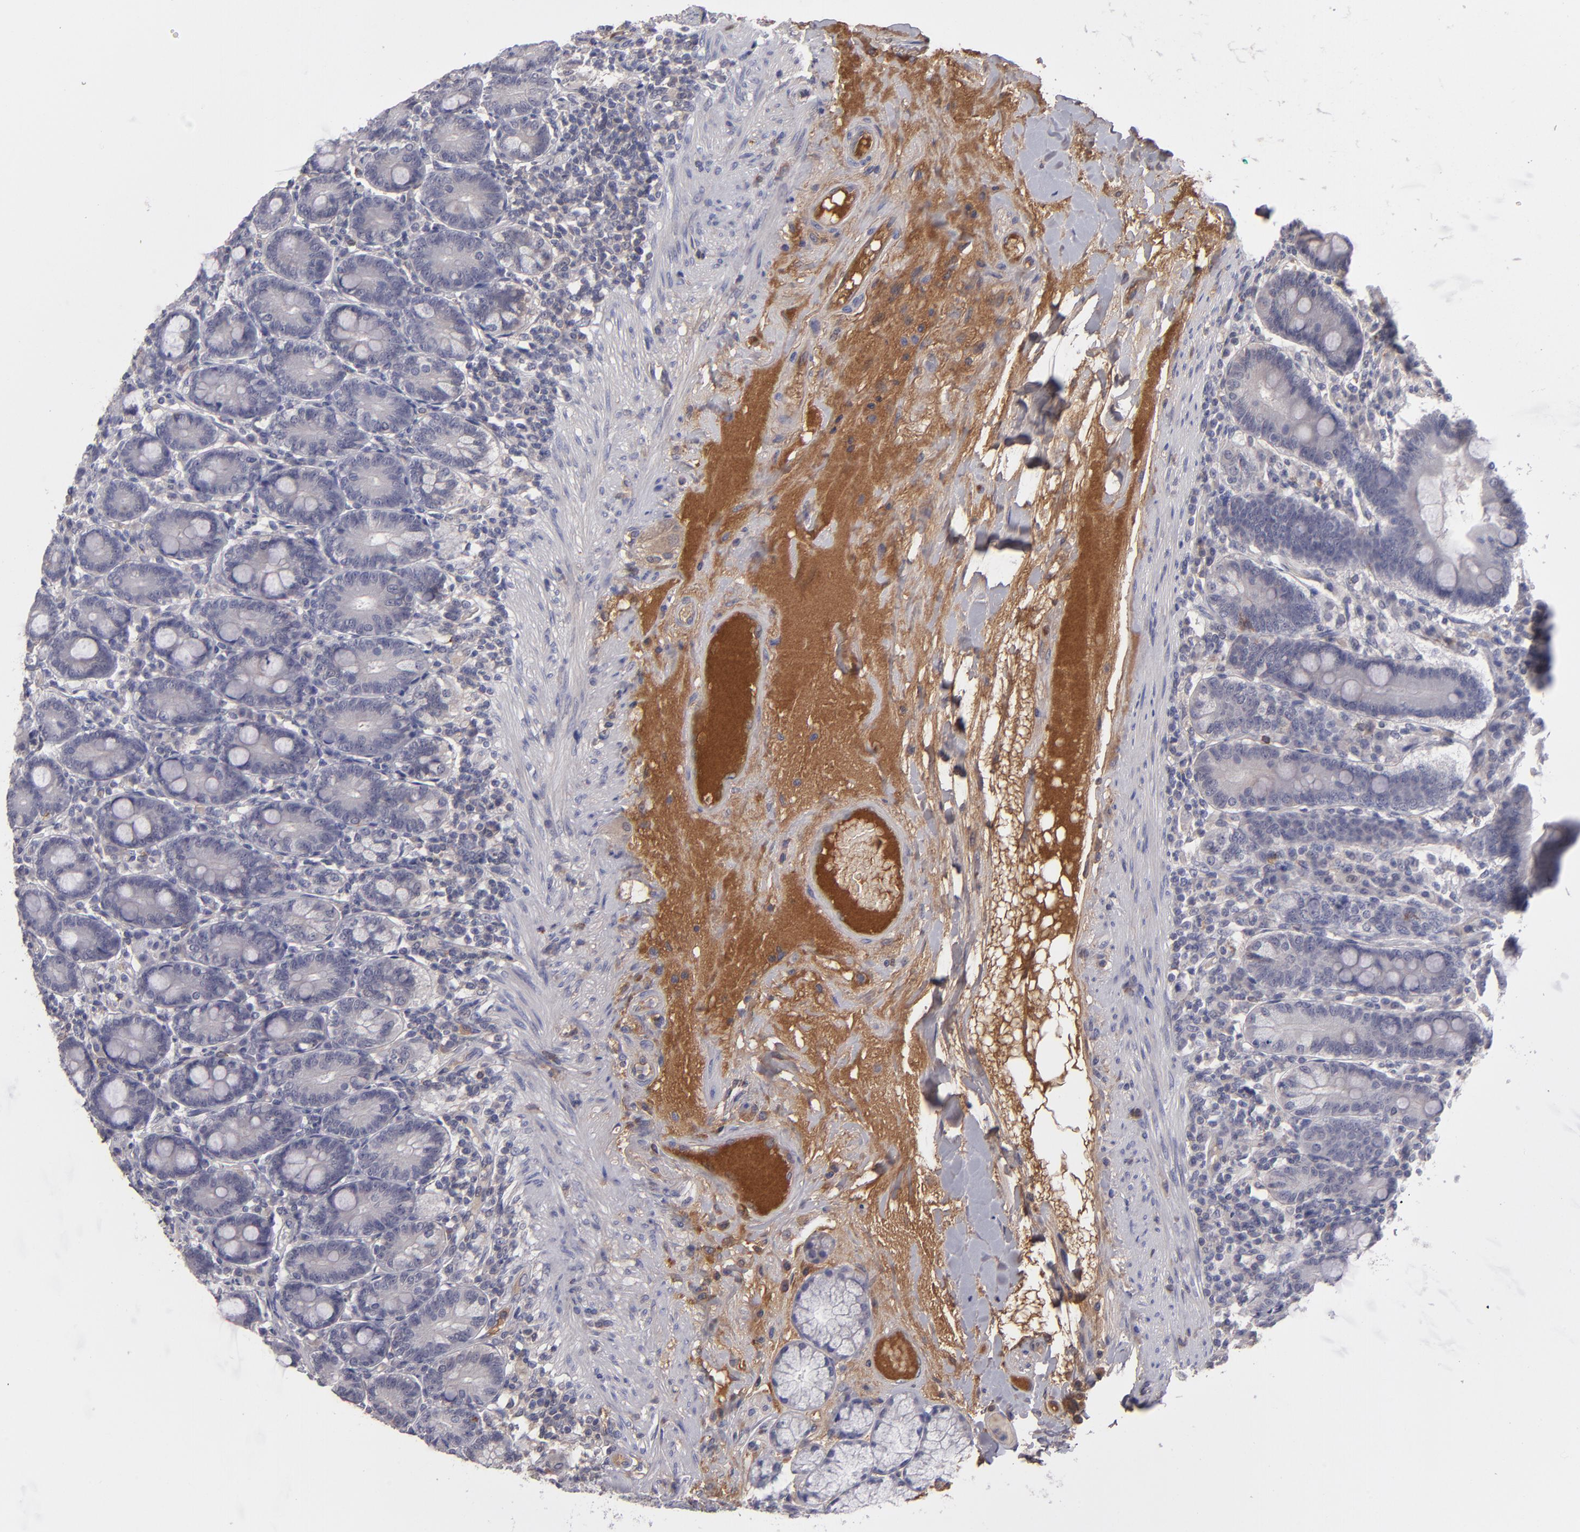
{"staining": {"intensity": "negative", "quantity": "none", "location": "none"}, "tissue": "duodenum", "cell_type": "Glandular cells", "image_type": "normal", "snomed": [{"axis": "morphology", "description": "Normal tissue, NOS"}, {"axis": "topography", "description": "Duodenum"}], "caption": "Human duodenum stained for a protein using IHC demonstrates no staining in glandular cells.", "gene": "ITIH4", "patient": {"sex": "female", "age": 64}}